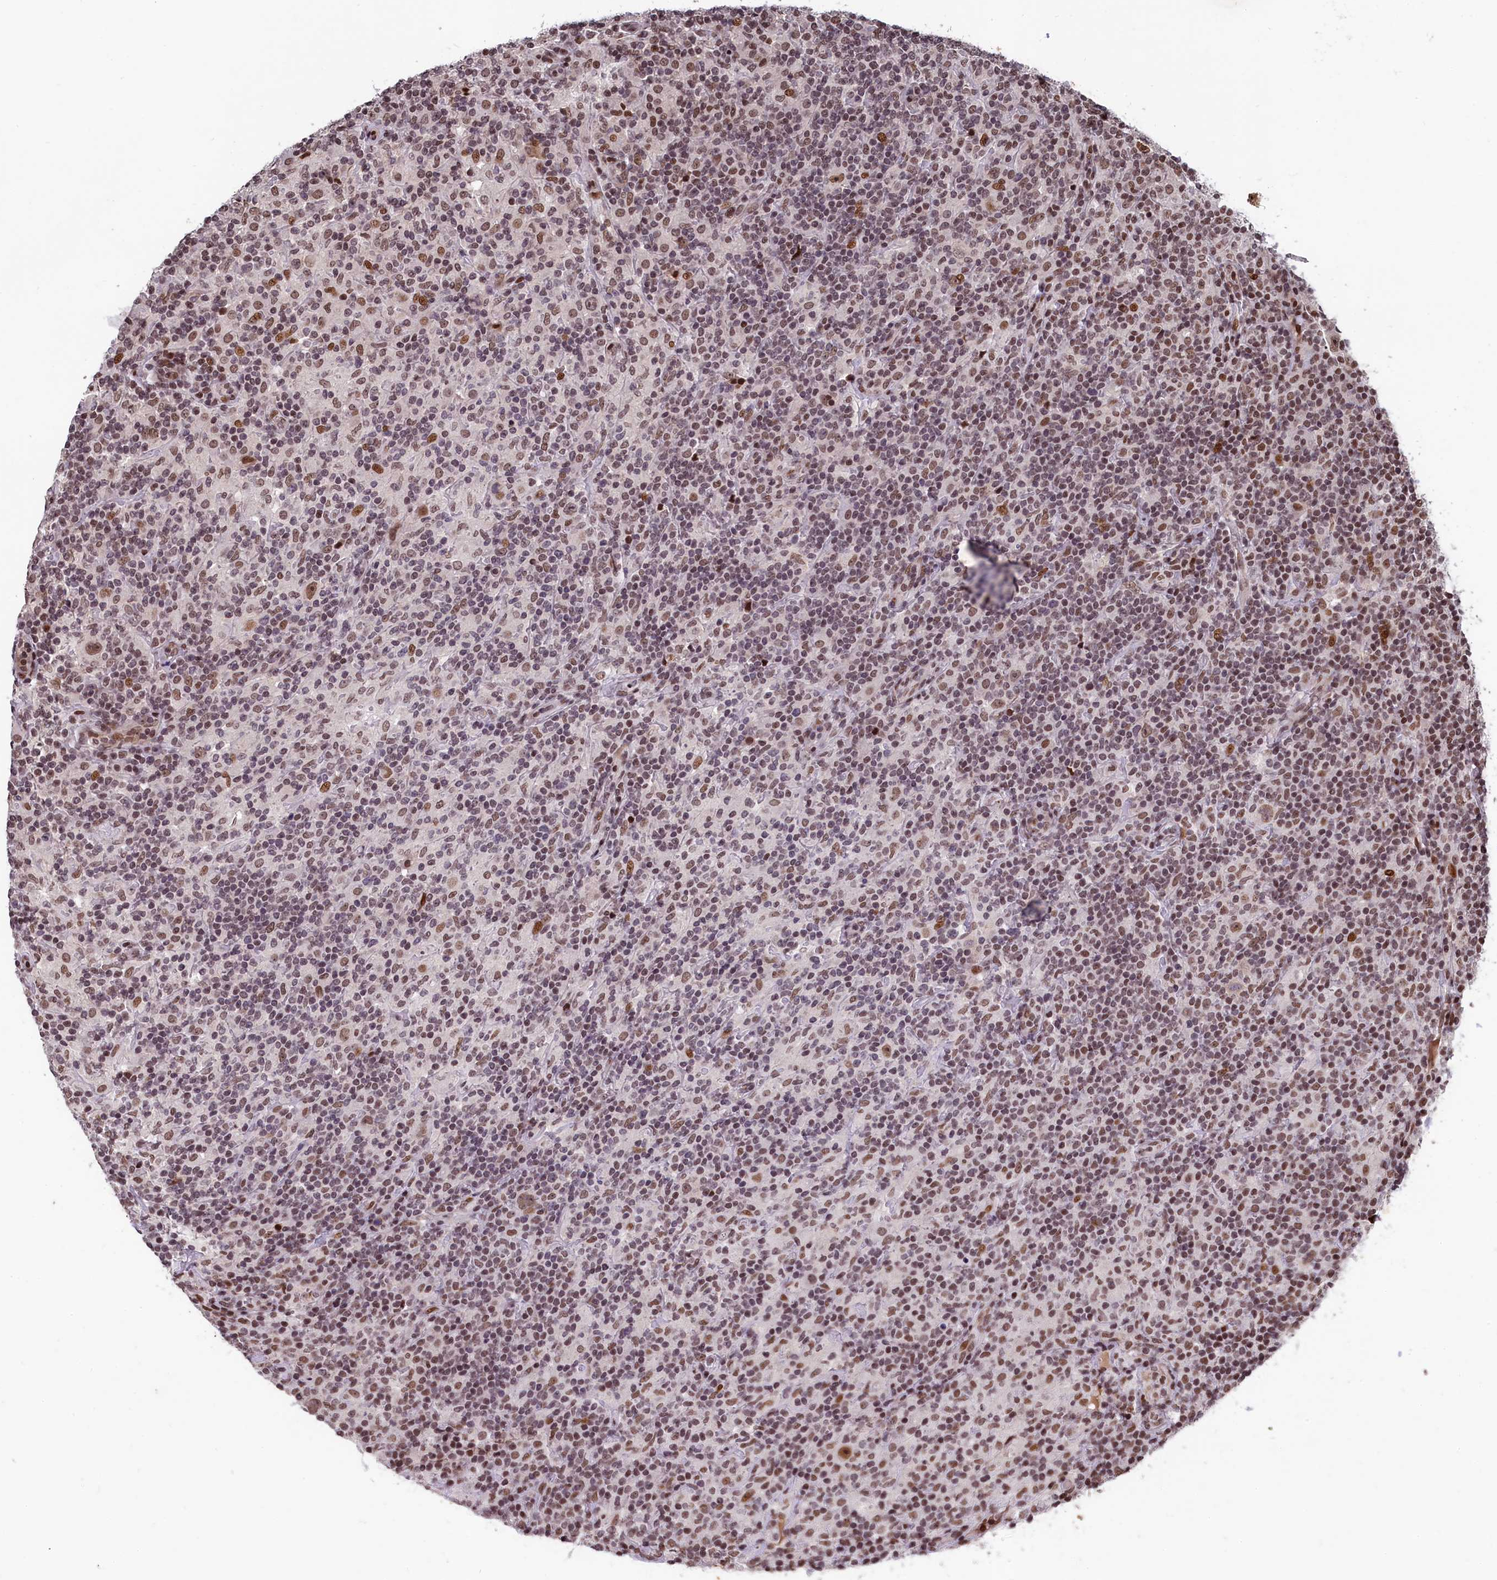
{"staining": {"intensity": "moderate", "quantity": ">75%", "location": "nuclear"}, "tissue": "lymphoma", "cell_type": "Tumor cells", "image_type": "cancer", "snomed": [{"axis": "morphology", "description": "Hodgkin's disease, NOS"}, {"axis": "topography", "description": "Lymph node"}], "caption": "Immunohistochemical staining of Hodgkin's disease shows medium levels of moderate nuclear expression in about >75% of tumor cells.", "gene": "FAM217B", "patient": {"sex": "male", "age": 70}}